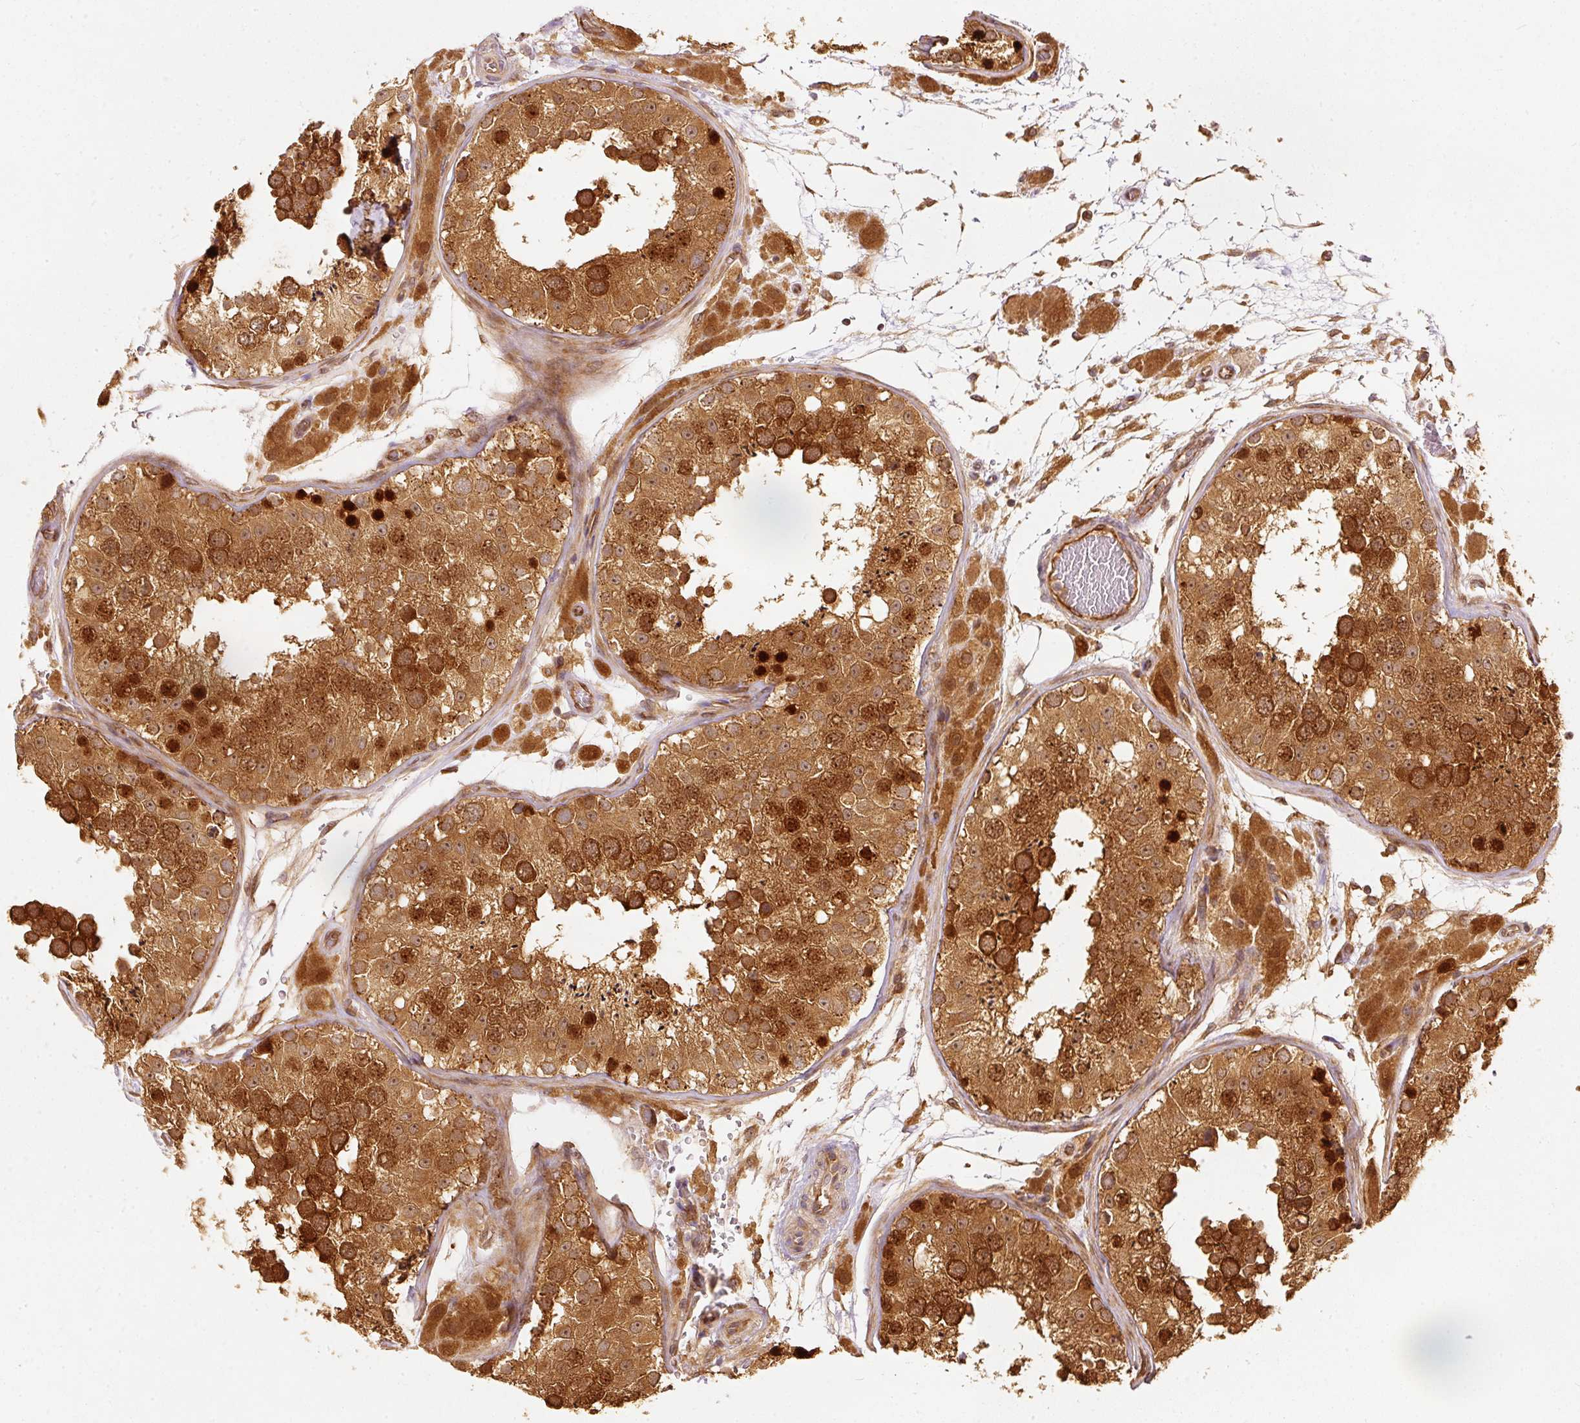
{"staining": {"intensity": "strong", "quantity": ">75%", "location": "cytoplasmic/membranous,nuclear"}, "tissue": "testis", "cell_type": "Cells in seminiferous ducts", "image_type": "normal", "snomed": [{"axis": "morphology", "description": "Normal tissue, NOS"}, {"axis": "topography", "description": "Testis"}], "caption": "Protein expression analysis of benign testis reveals strong cytoplasmic/membranous,nuclear expression in about >75% of cells in seminiferous ducts. The staining was performed using DAB (3,3'-diaminobenzidine) to visualize the protein expression in brown, while the nuclei were stained in blue with hematoxylin (Magnification: 20x).", "gene": "EIF3B", "patient": {"sex": "male", "age": 26}}